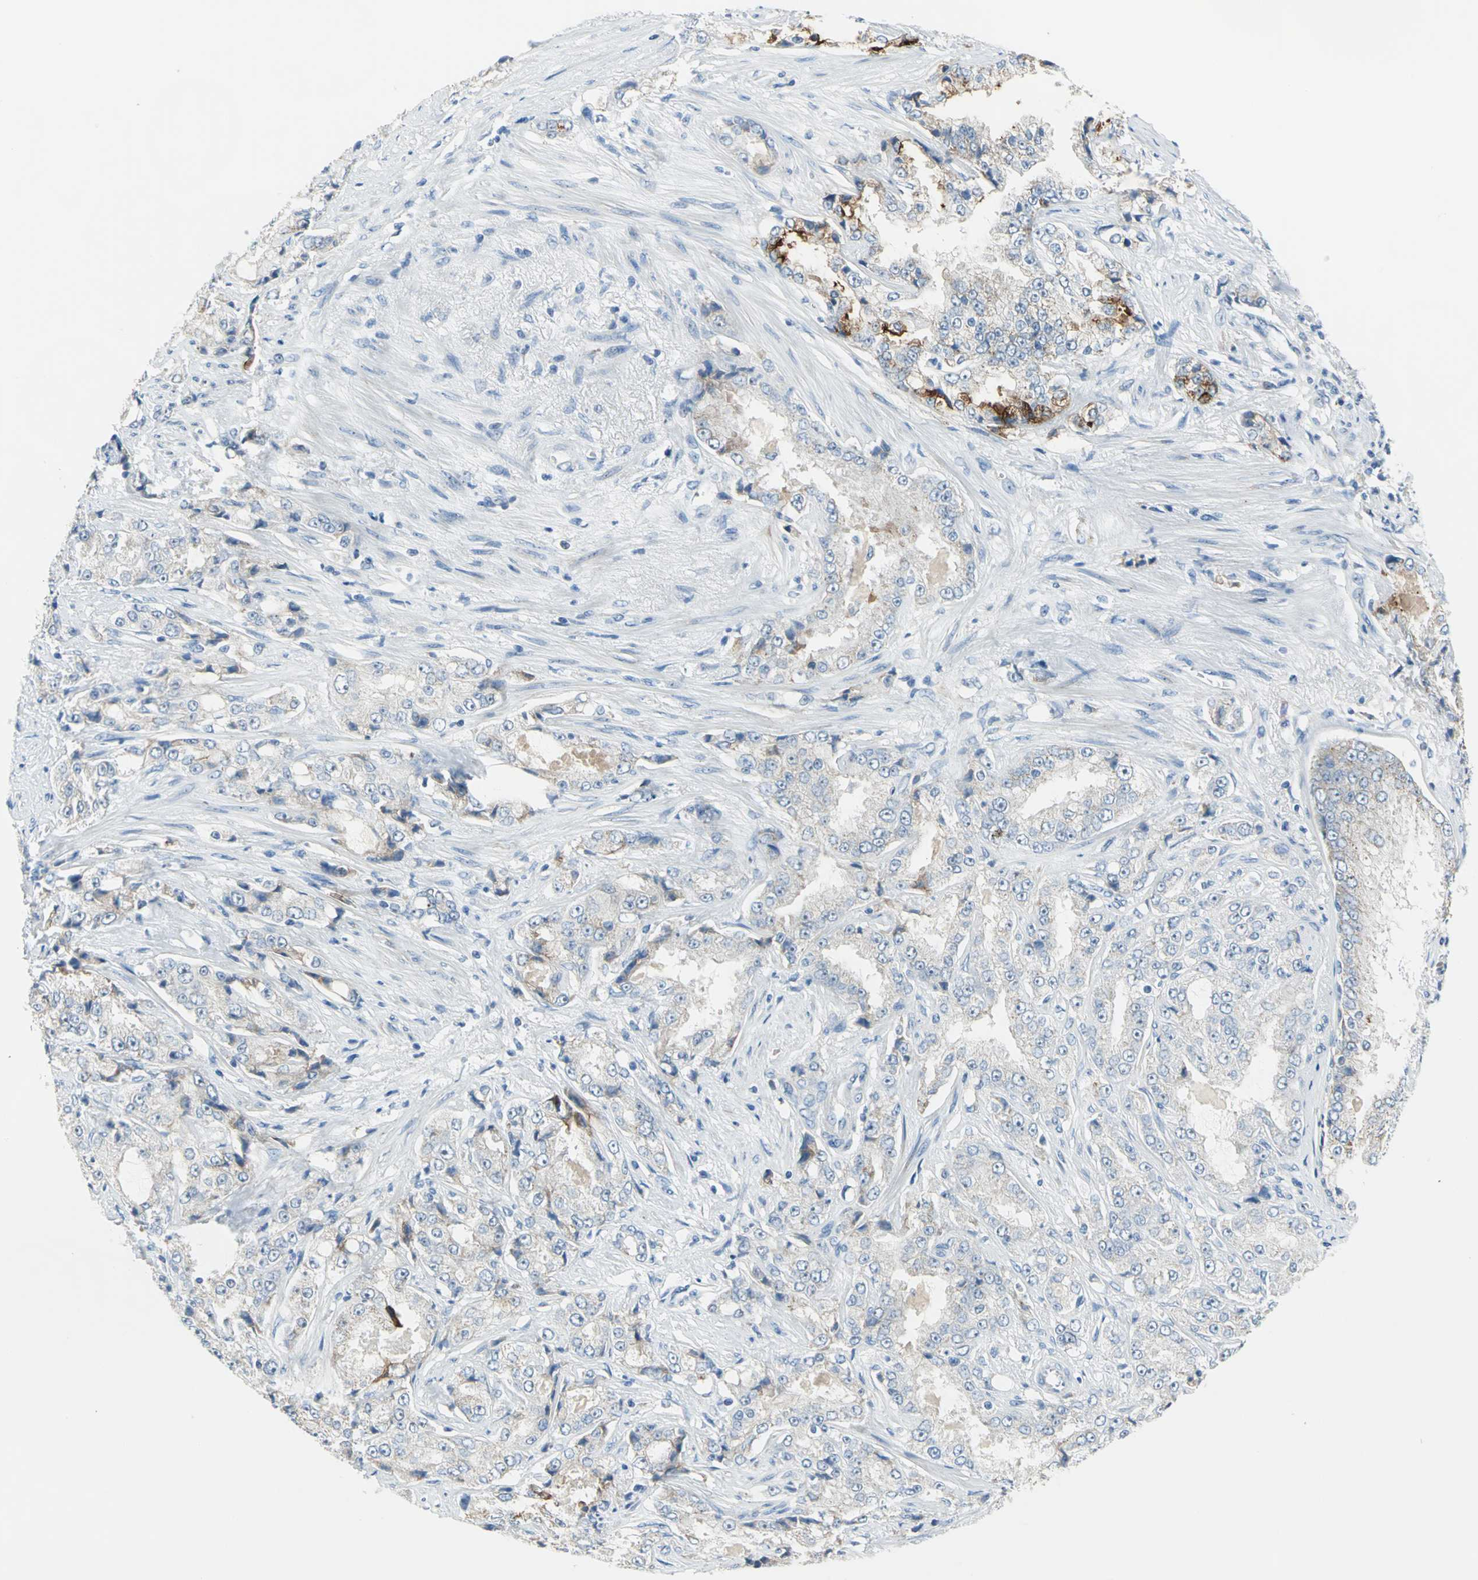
{"staining": {"intensity": "weak", "quantity": "25%-75%", "location": "cytoplasmic/membranous"}, "tissue": "prostate cancer", "cell_type": "Tumor cells", "image_type": "cancer", "snomed": [{"axis": "morphology", "description": "Adenocarcinoma, High grade"}, {"axis": "topography", "description": "Prostate"}], "caption": "Protein staining of prostate cancer (adenocarcinoma (high-grade)) tissue reveals weak cytoplasmic/membranous positivity in approximately 25%-75% of tumor cells.", "gene": "MUC4", "patient": {"sex": "male", "age": 73}}